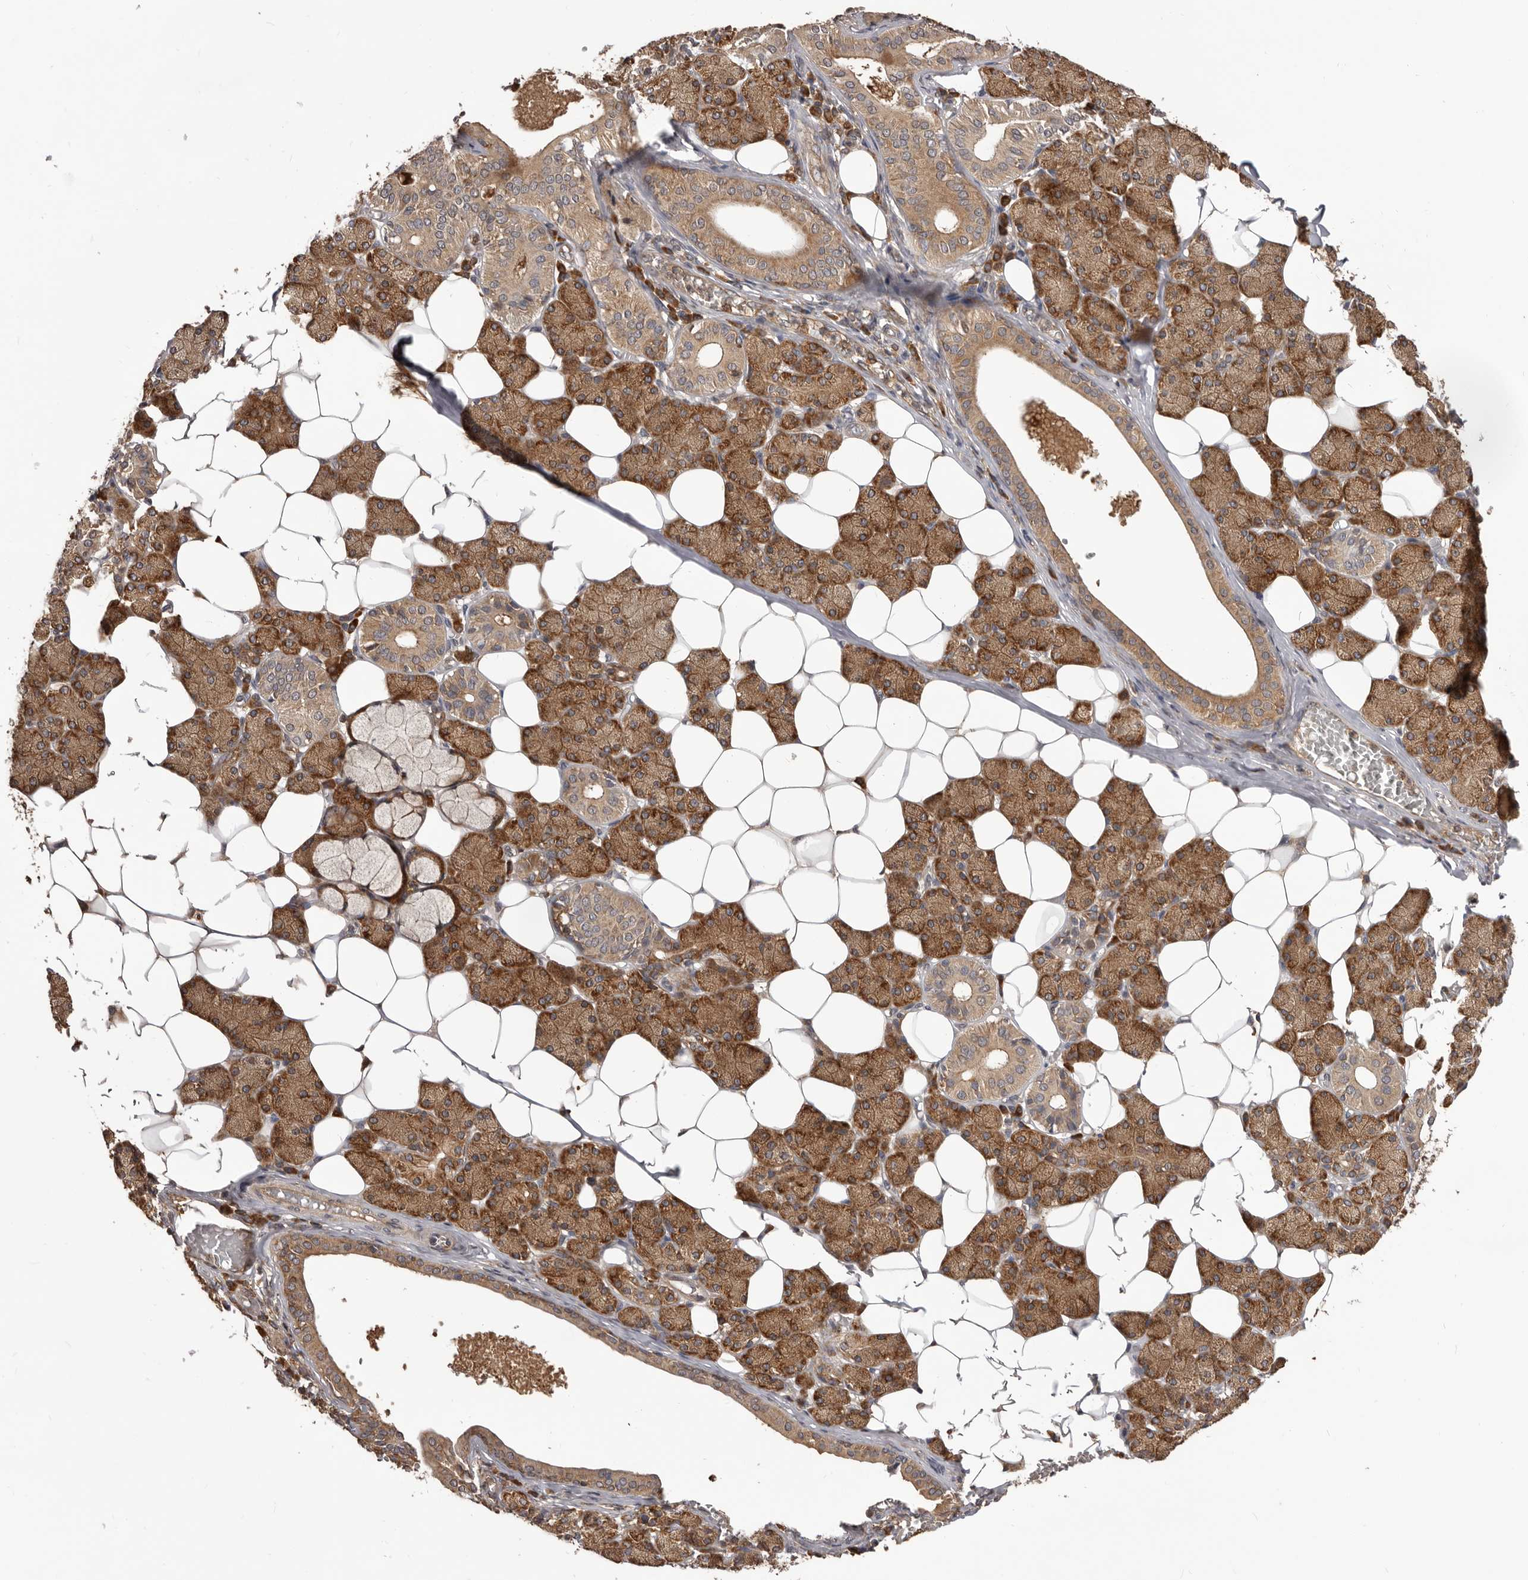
{"staining": {"intensity": "strong", "quantity": ">75%", "location": "cytoplasmic/membranous"}, "tissue": "salivary gland", "cell_type": "Glandular cells", "image_type": "normal", "snomed": [{"axis": "morphology", "description": "Normal tissue, NOS"}, {"axis": "topography", "description": "Salivary gland"}], "caption": "Brown immunohistochemical staining in normal salivary gland shows strong cytoplasmic/membranous staining in approximately >75% of glandular cells. Using DAB (3,3'-diaminobenzidine) (brown) and hematoxylin (blue) stains, captured at high magnification using brightfield microscopy.", "gene": "HBS1L", "patient": {"sex": "female", "age": 33}}